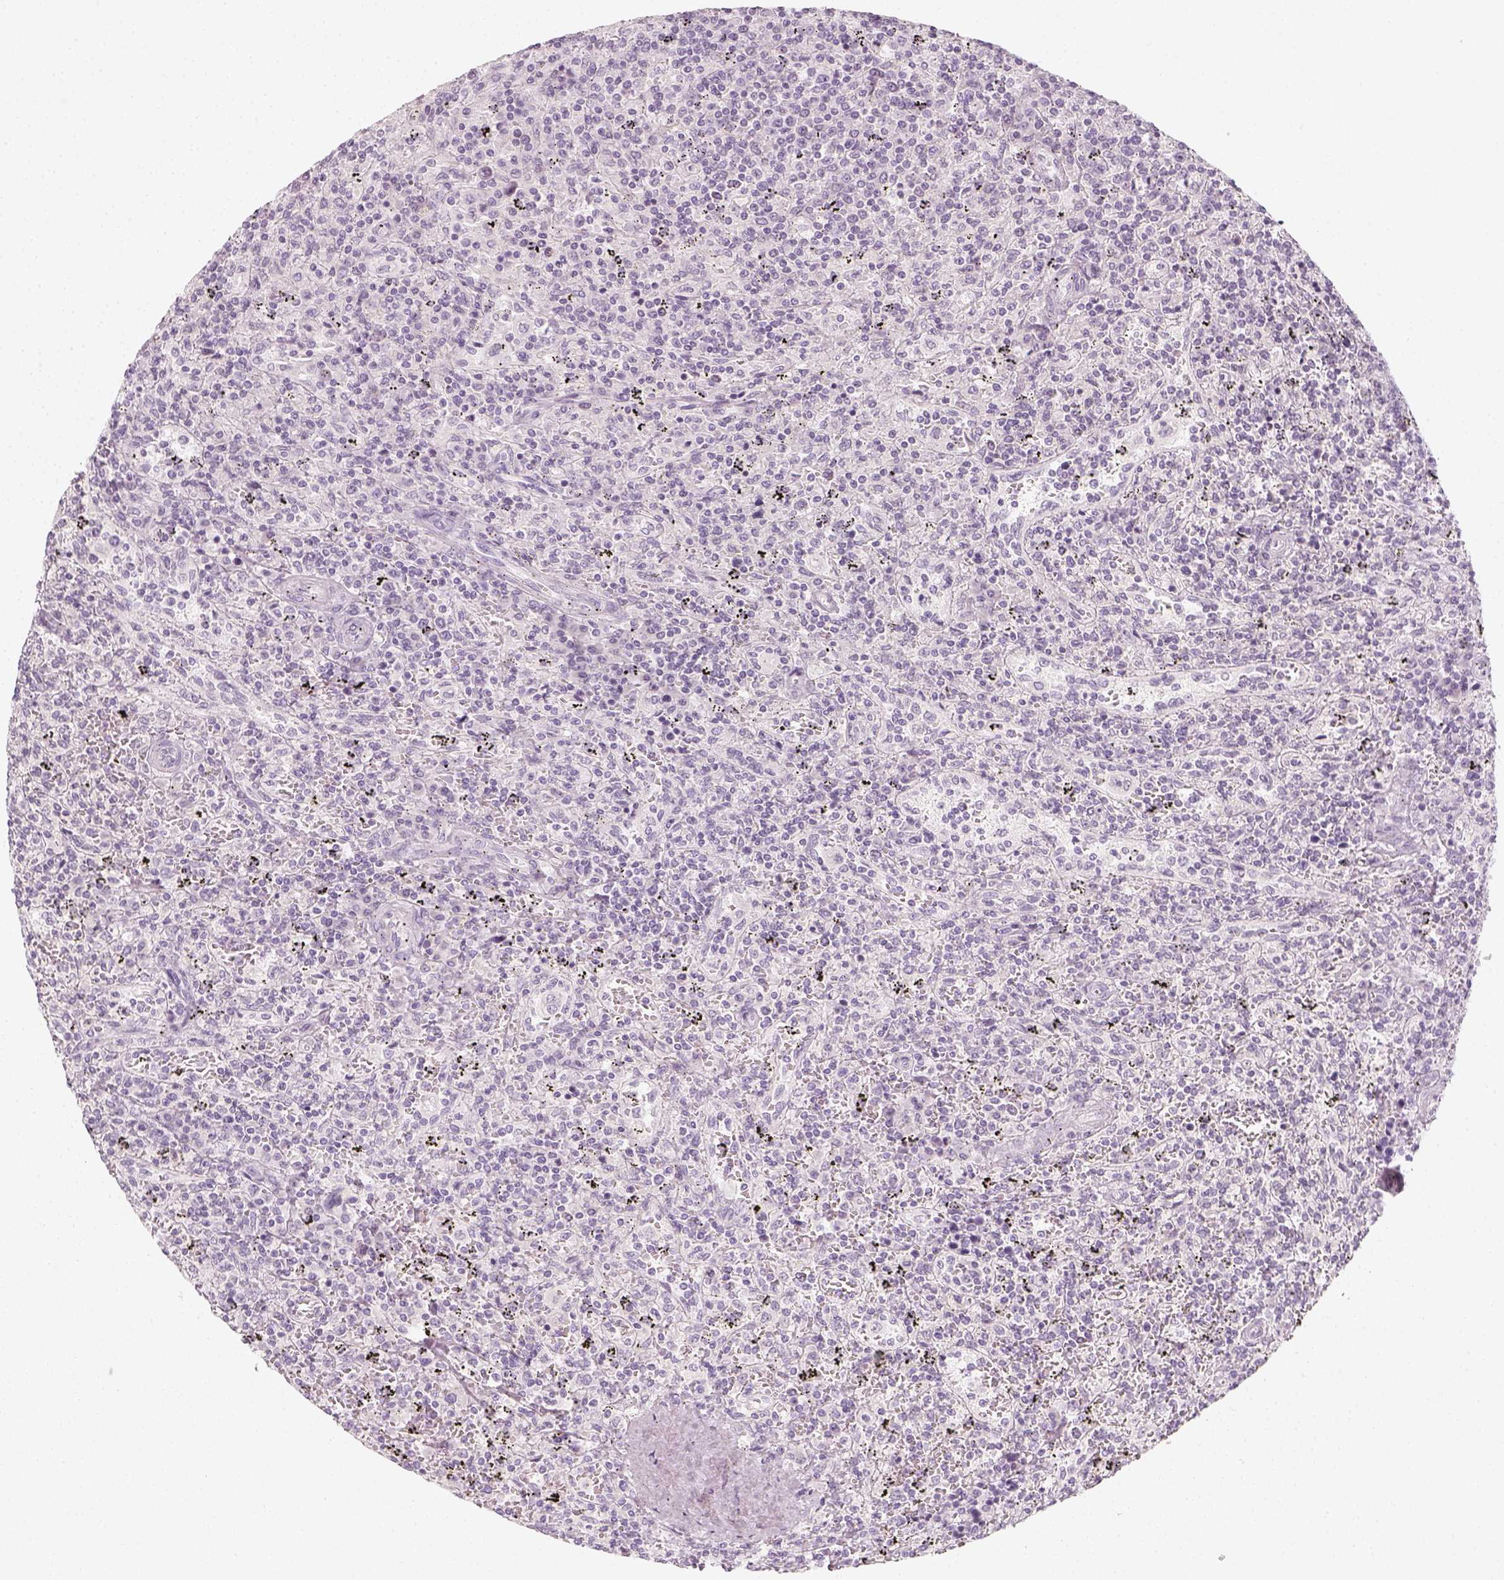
{"staining": {"intensity": "negative", "quantity": "none", "location": "none"}, "tissue": "lymphoma", "cell_type": "Tumor cells", "image_type": "cancer", "snomed": [{"axis": "morphology", "description": "Malignant lymphoma, non-Hodgkin's type, Low grade"}, {"axis": "topography", "description": "Spleen"}], "caption": "High magnification brightfield microscopy of low-grade malignant lymphoma, non-Hodgkin's type stained with DAB (3,3'-diaminobenzidine) (brown) and counterstained with hematoxylin (blue): tumor cells show no significant positivity. (DAB (3,3'-diaminobenzidine) IHC visualized using brightfield microscopy, high magnification).", "gene": "KRT25", "patient": {"sex": "male", "age": 62}}